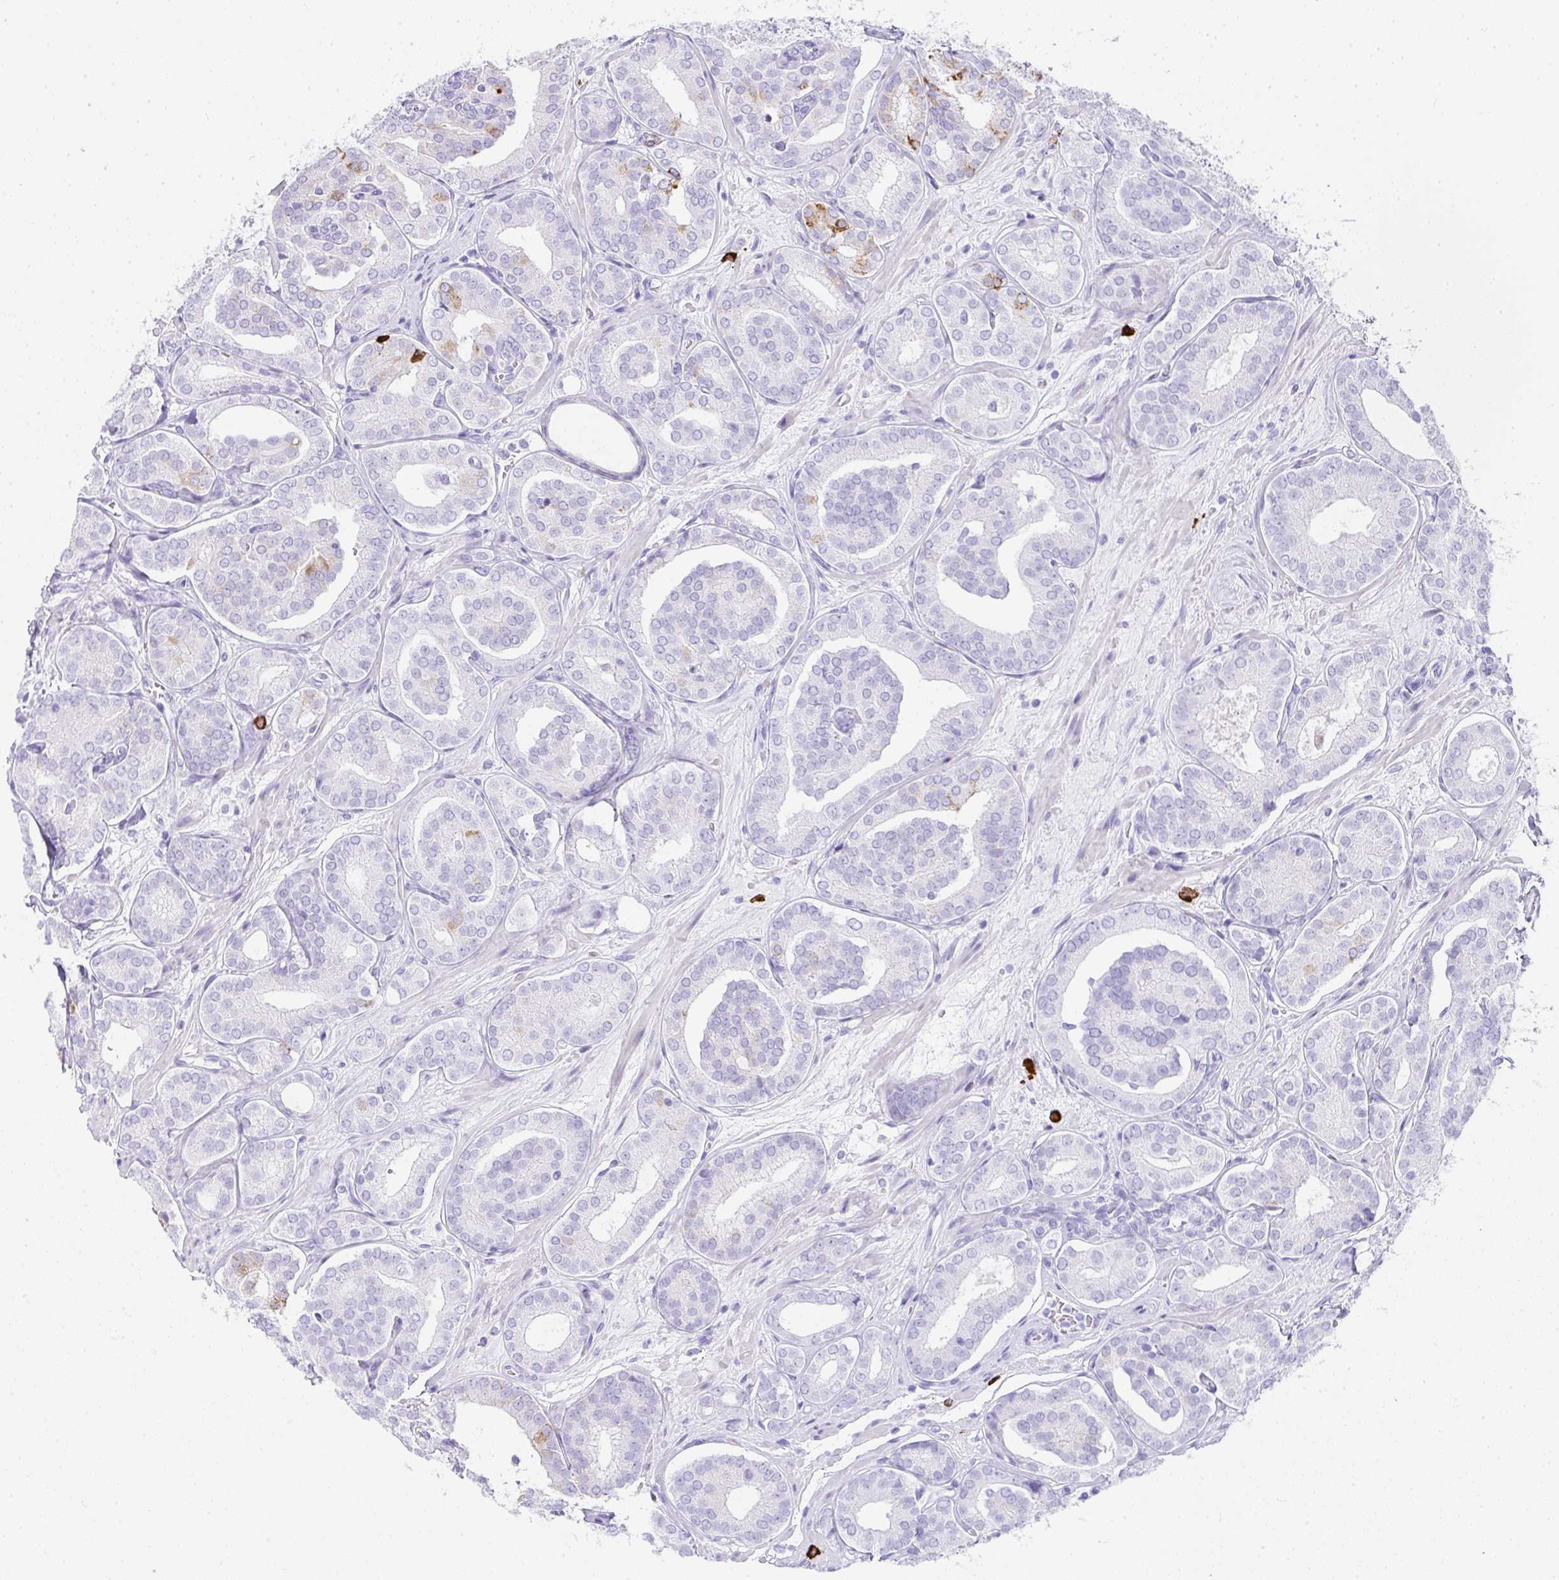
{"staining": {"intensity": "moderate", "quantity": "<25%", "location": "cytoplasmic/membranous"}, "tissue": "prostate cancer", "cell_type": "Tumor cells", "image_type": "cancer", "snomed": [{"axis": "morphology", "description": "Adenocarcinoma, High grade"}, {"axis": "topography", "description": "Prostate"}], "caption": "This photomicrograph displays immunohistochemistry (IHC) staining of human prostate cancer (adenocarcinoma (high-grade)), with low moderate cytoplasmic/membranous positivity in about <25% of tumor cells.", "gene": "CDADC1", "patient": {"sex": "male", "age": 66}}